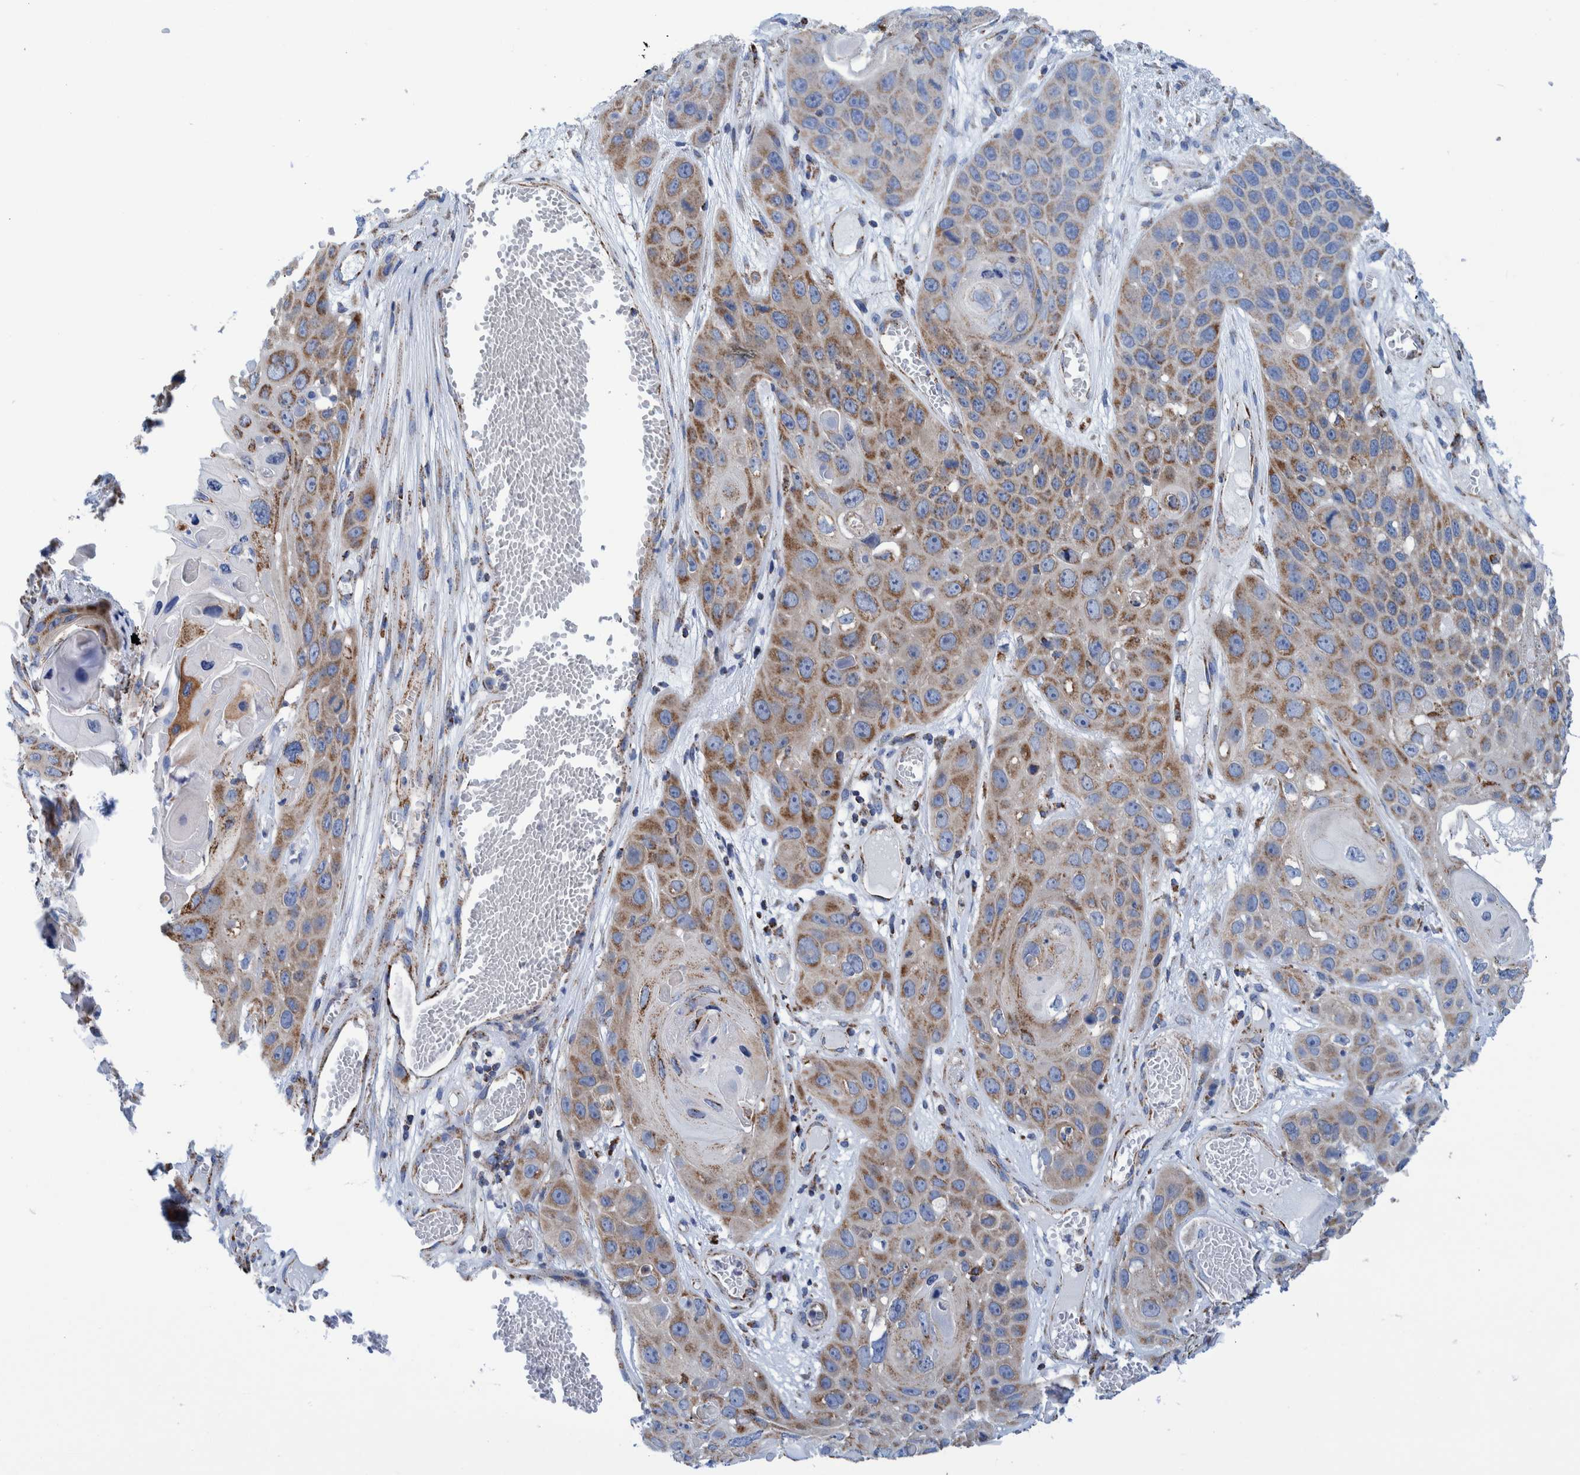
{"staining": {"intensity": "moderate", "quantity": "25%-75%", "location": "cytoplasmic/membranous"}, "tissue": "skin cancer", "cell_type": "Tumor cells", "image_type": "cancer", "snomed": [{"axis": "morphology", "description": "Squamous cell carcinoma, NOS"}, {"axis": "topography", "description": "Skin"}], "caption": "Protein expression analysis of human skin squamous cell carcinoma reveals moderate cytoplasmic/membranous expression in approximately 25%-75% of tumor cells.", "gene": "BZW2", "patient": {"sex": "male", "age": 55}}